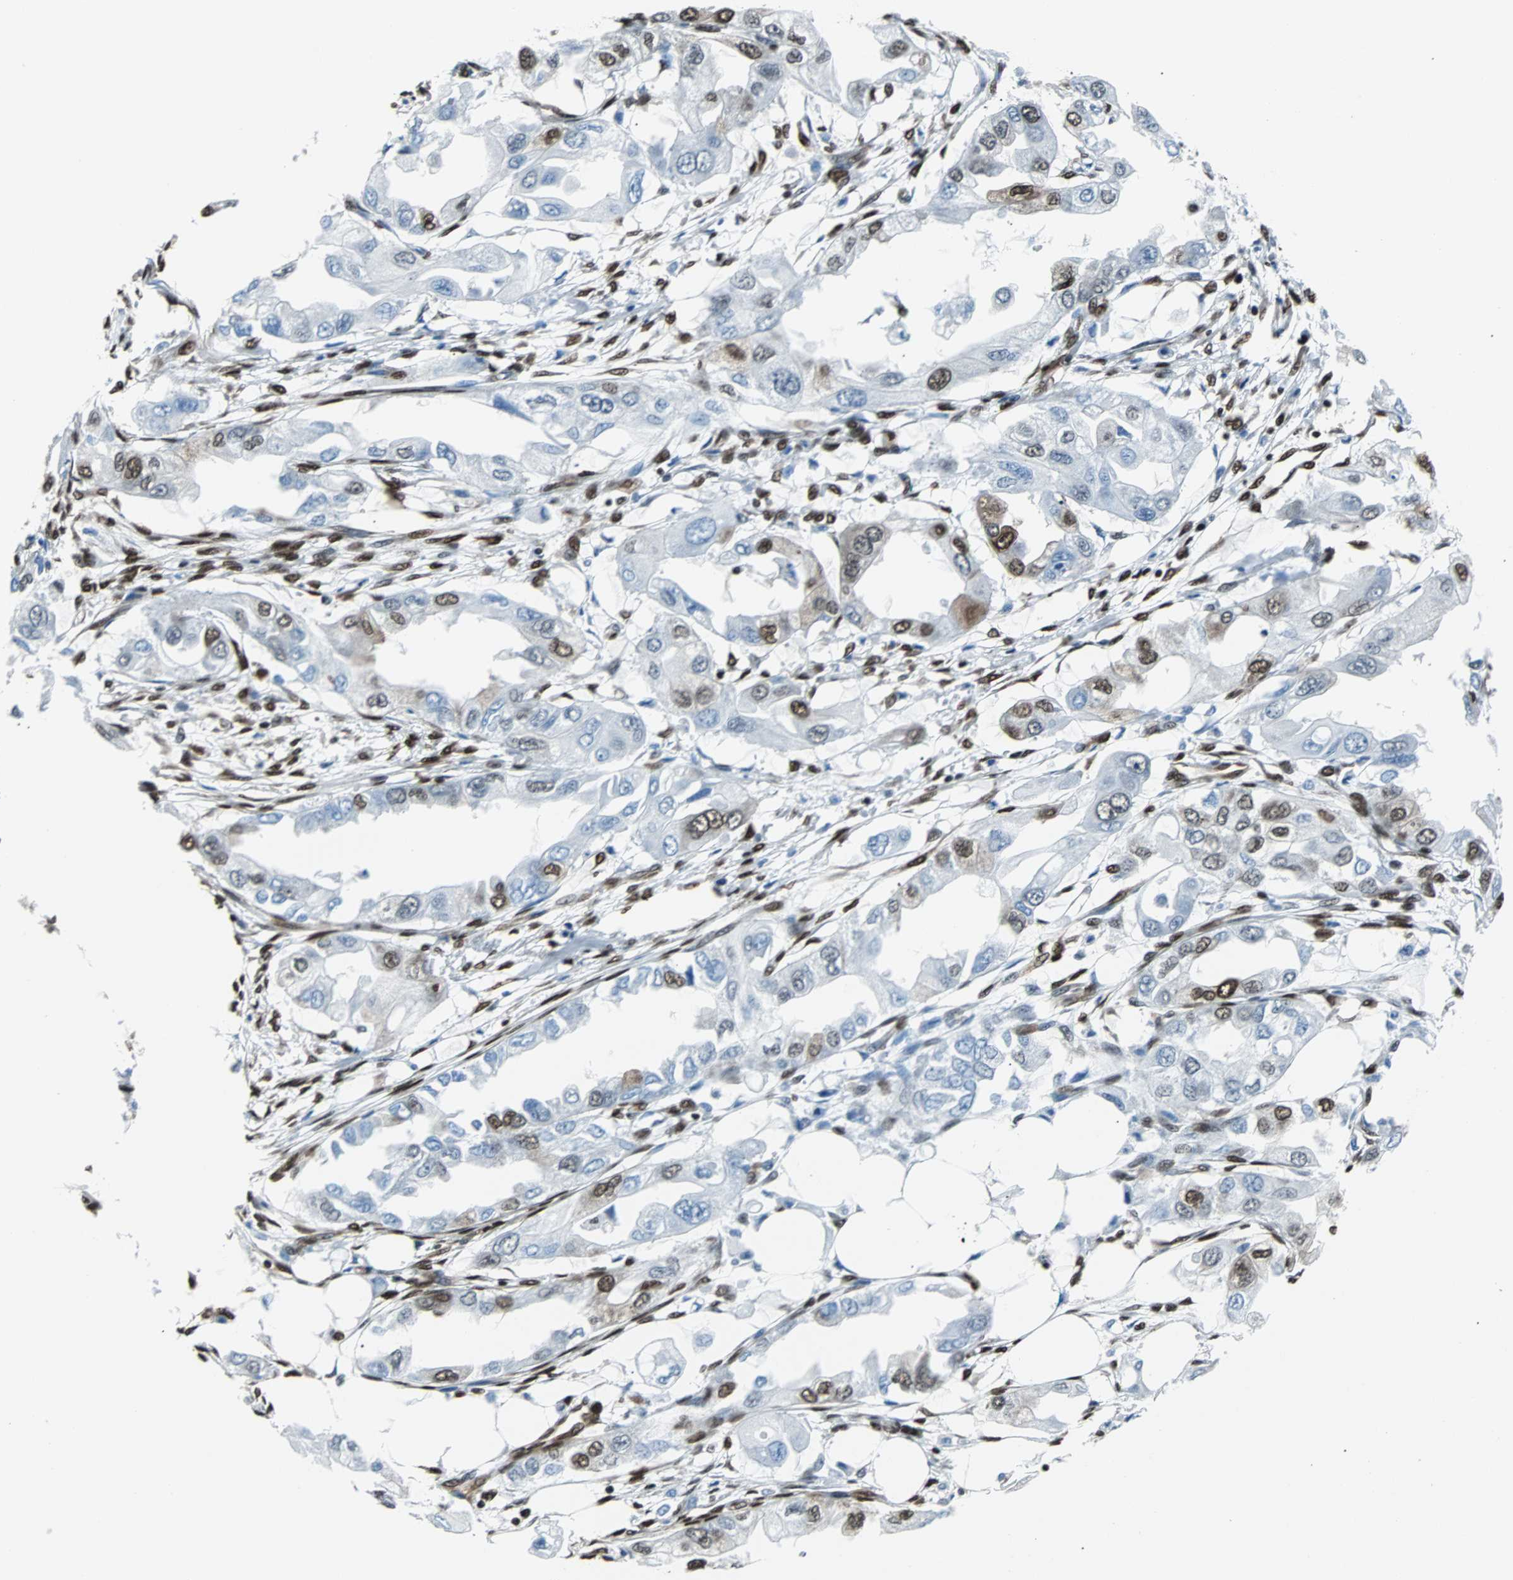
{"staining": {"intensity": "moderate", "quantity": "<25%", "location": "cytoplasmic/membranous,nuclear"}, "tissue": "endometrial cancer", "cell_type": "Tumor cells", "image_type": "cancer", "snomed": [{"axis": "morphology", "description": "Adenocarcinoma, NOS"}, {"axis": "topography", "description": "Endometrium"}], "caption": "Protein staining exhibits moderate cytoplasmic/membranous and nuclear staining in about <25% of tumor cells in endometrial adenocarcinoma.", "gene": "FUBP1", "patient": {"sex": "female", "age": 67}}